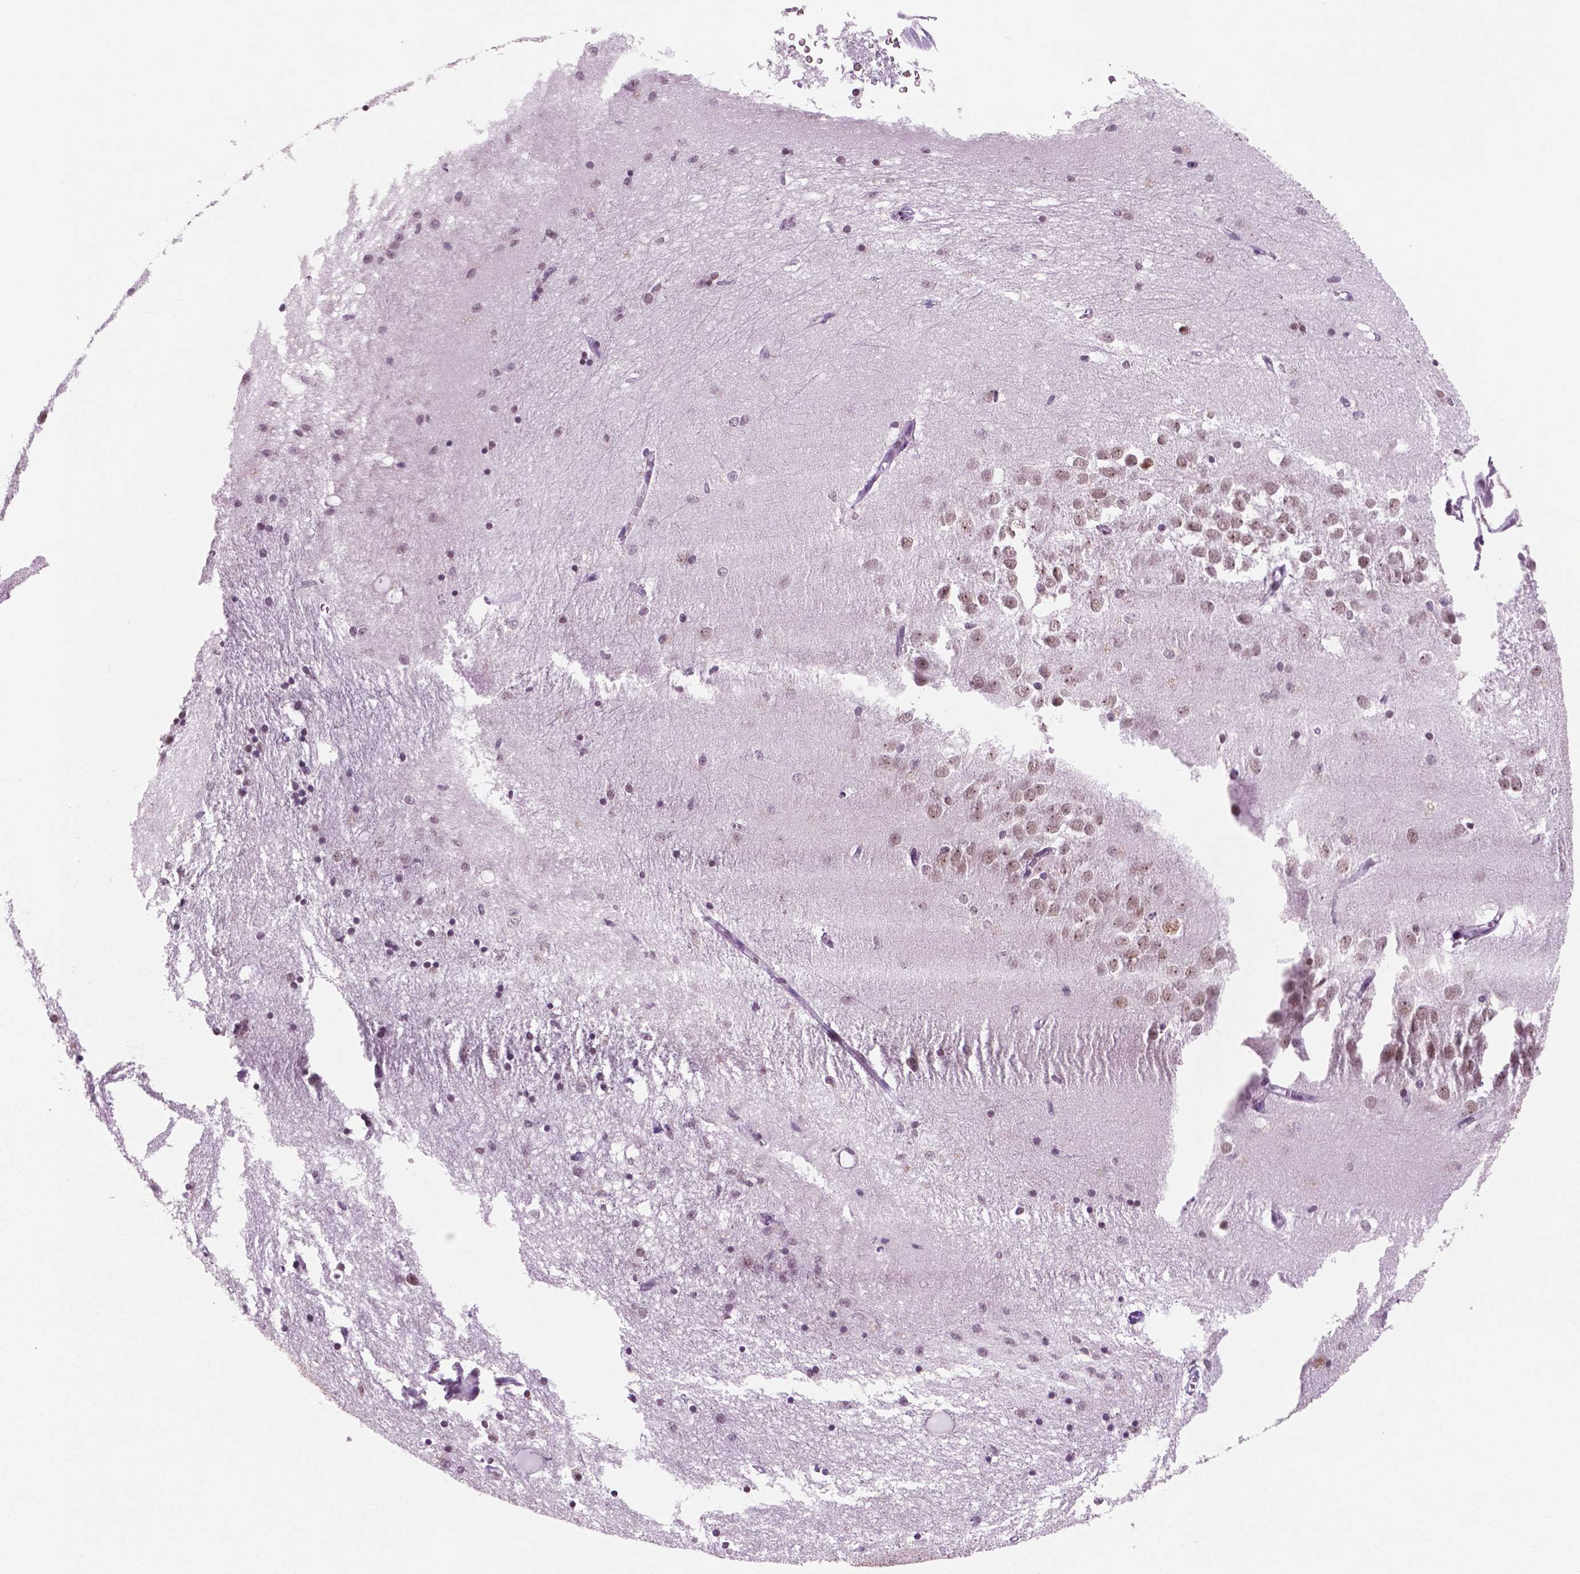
{"staining": {"intensity": "weak", "quantity": "25%-75%", "location": "nuclear"}, "tissue": "hippocampus", "cell_type": "Glial cells", "image_type": "normal", "snomed": [{"axis": "morphology", "description": "Normal tissue, NOS"}, {"axis": "topography", "description": "Lateral ventricle wall"}, {"axis": "topography", "description": "Hippocampus"}], "caption": "This is a micrograph of immunohistochemistry staining of normal hippocampus, which shows weak staining in the nuclear of glial cells.", "gene": "POLR2E", "patient": {"sex": "female", "age": 63}}